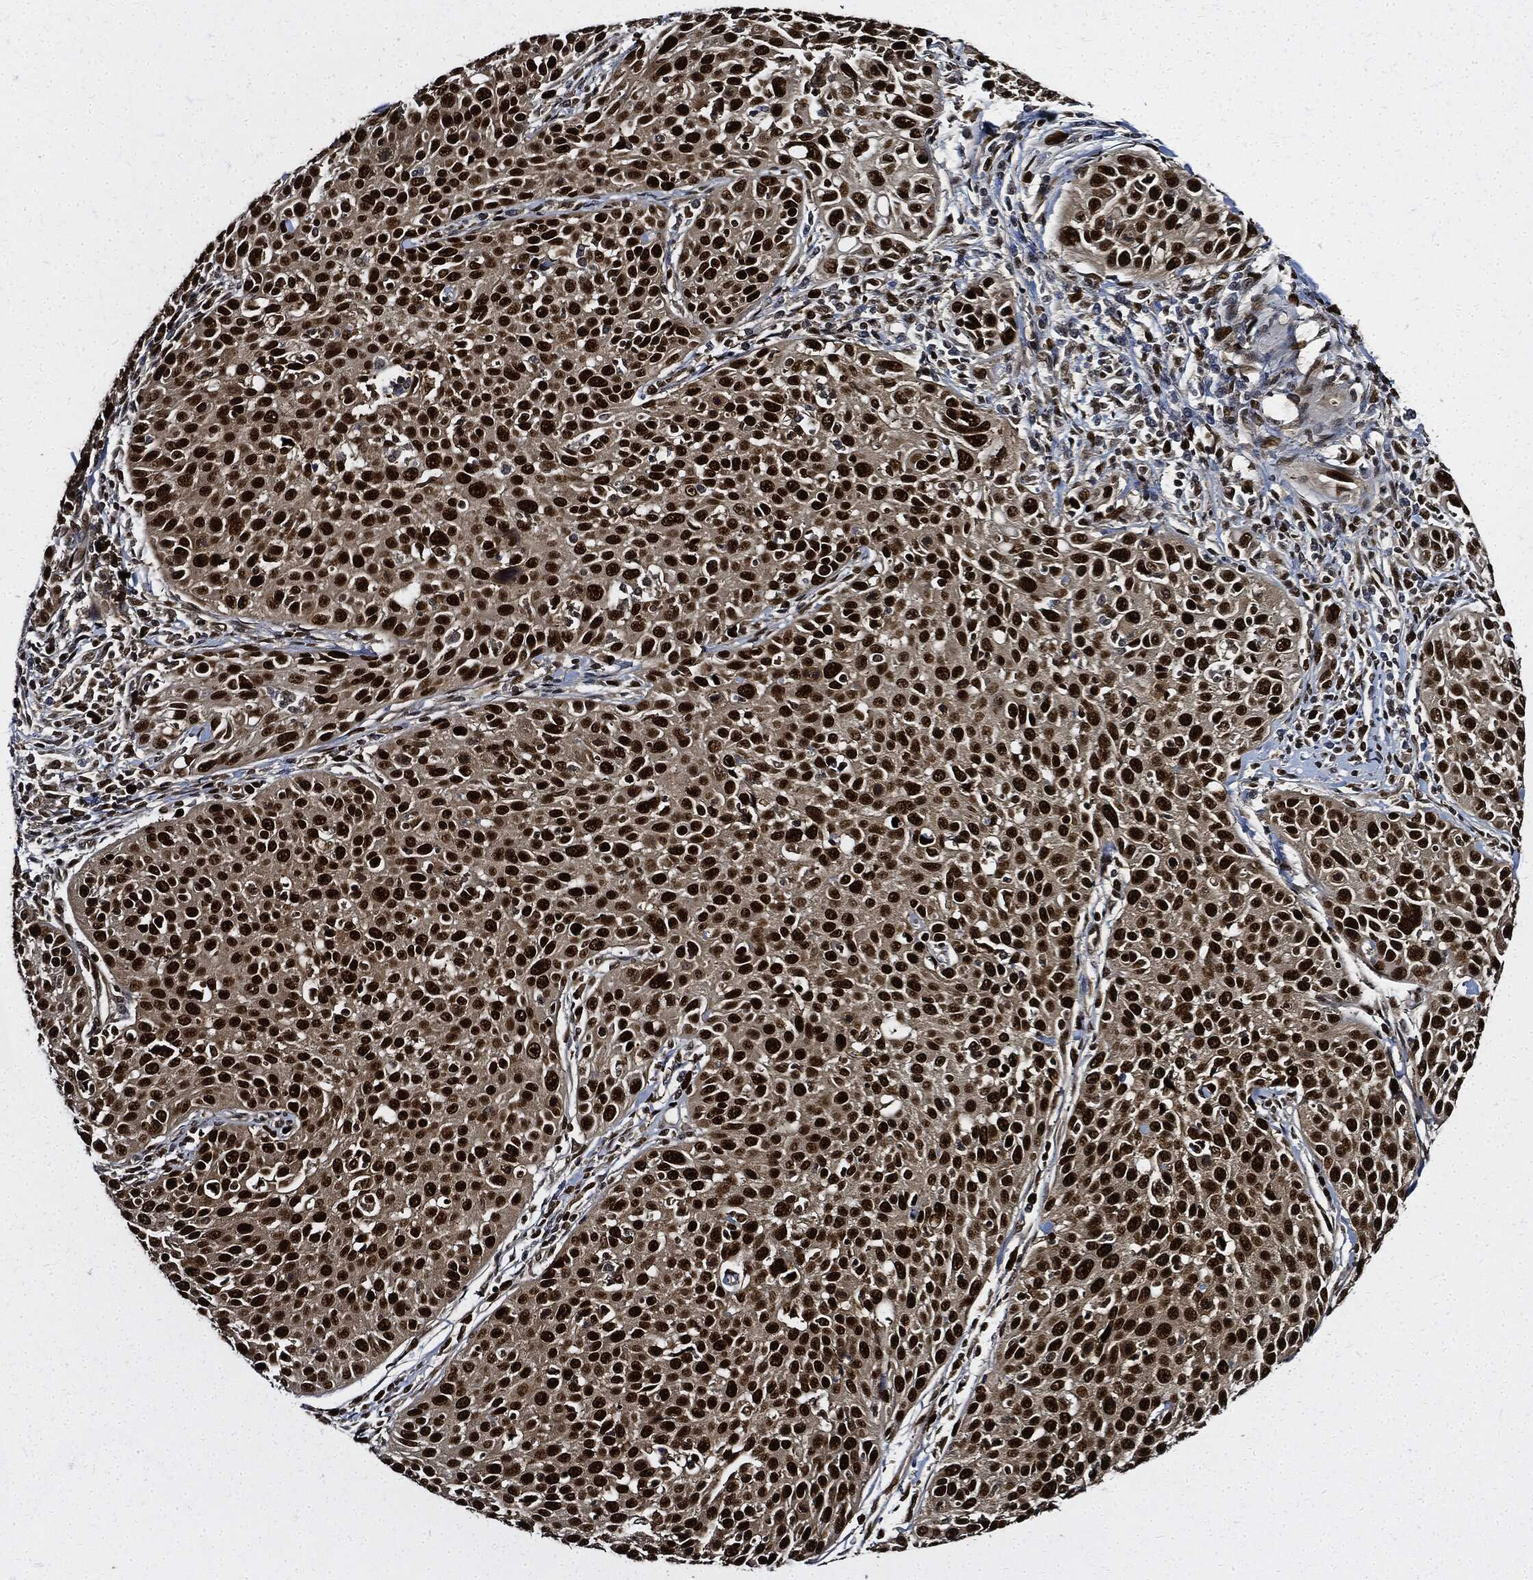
{"staining": {"intensity": "strong", "quantity": ">75%", "location": "nuclear"}, "tissue": "cervical cancer", "cell_type": "Tumor cells", "image_type": "cancer", "snomed": [{"axis": "morphology", "description": "Squamous cell carcinoma, NOS"}, {"axis": "topography", "description": "Cervix"}], "caption": "A high amount of strong nuclear staining is present in approximately >75% of tumor cells in squamous cell carcinoma (cervical) tissue.", "gene": "PCNA", "patient": {"sex": "female", "age": 26}}